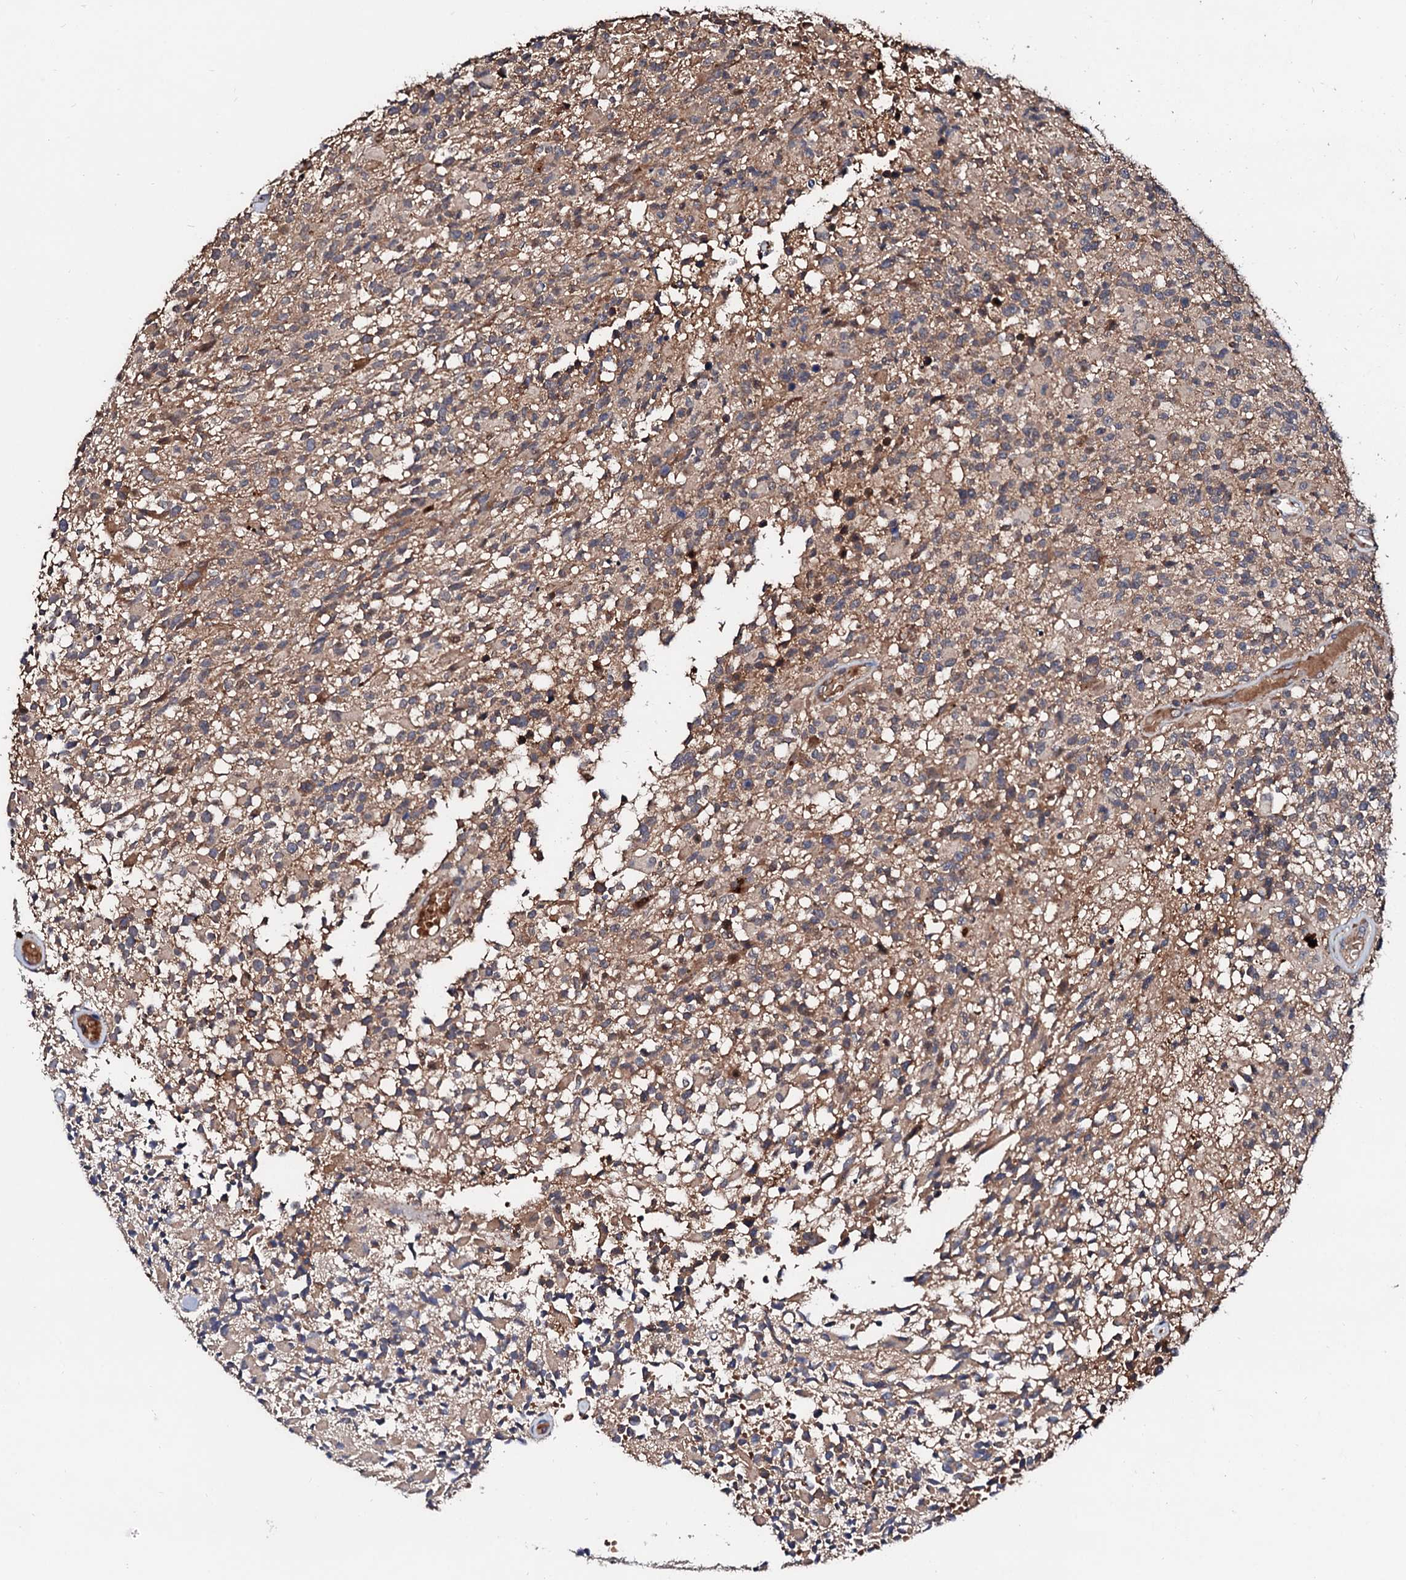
{"staining": {"intensity": "moderate", "quantity": "<25%", "location": "cytoplasmic/membranous"}, "tissue": "glioma", "cell_type": "Tumor cells", "image_type": "cancer", "snomed": [{"axis": "morphology", "description": "Glioma, malignant, High grade"}, {"axis": "morphology", "description": "Glioblastoma, NOS"}, {"axis": "topography", "description": "Brain"}], "caption": "High-grade glioma (malignant) stained with a protein marker displays moderate staining in tumor cells.", "gene": "EXTL1", "patient": {"sex": "male", "age": 60}}